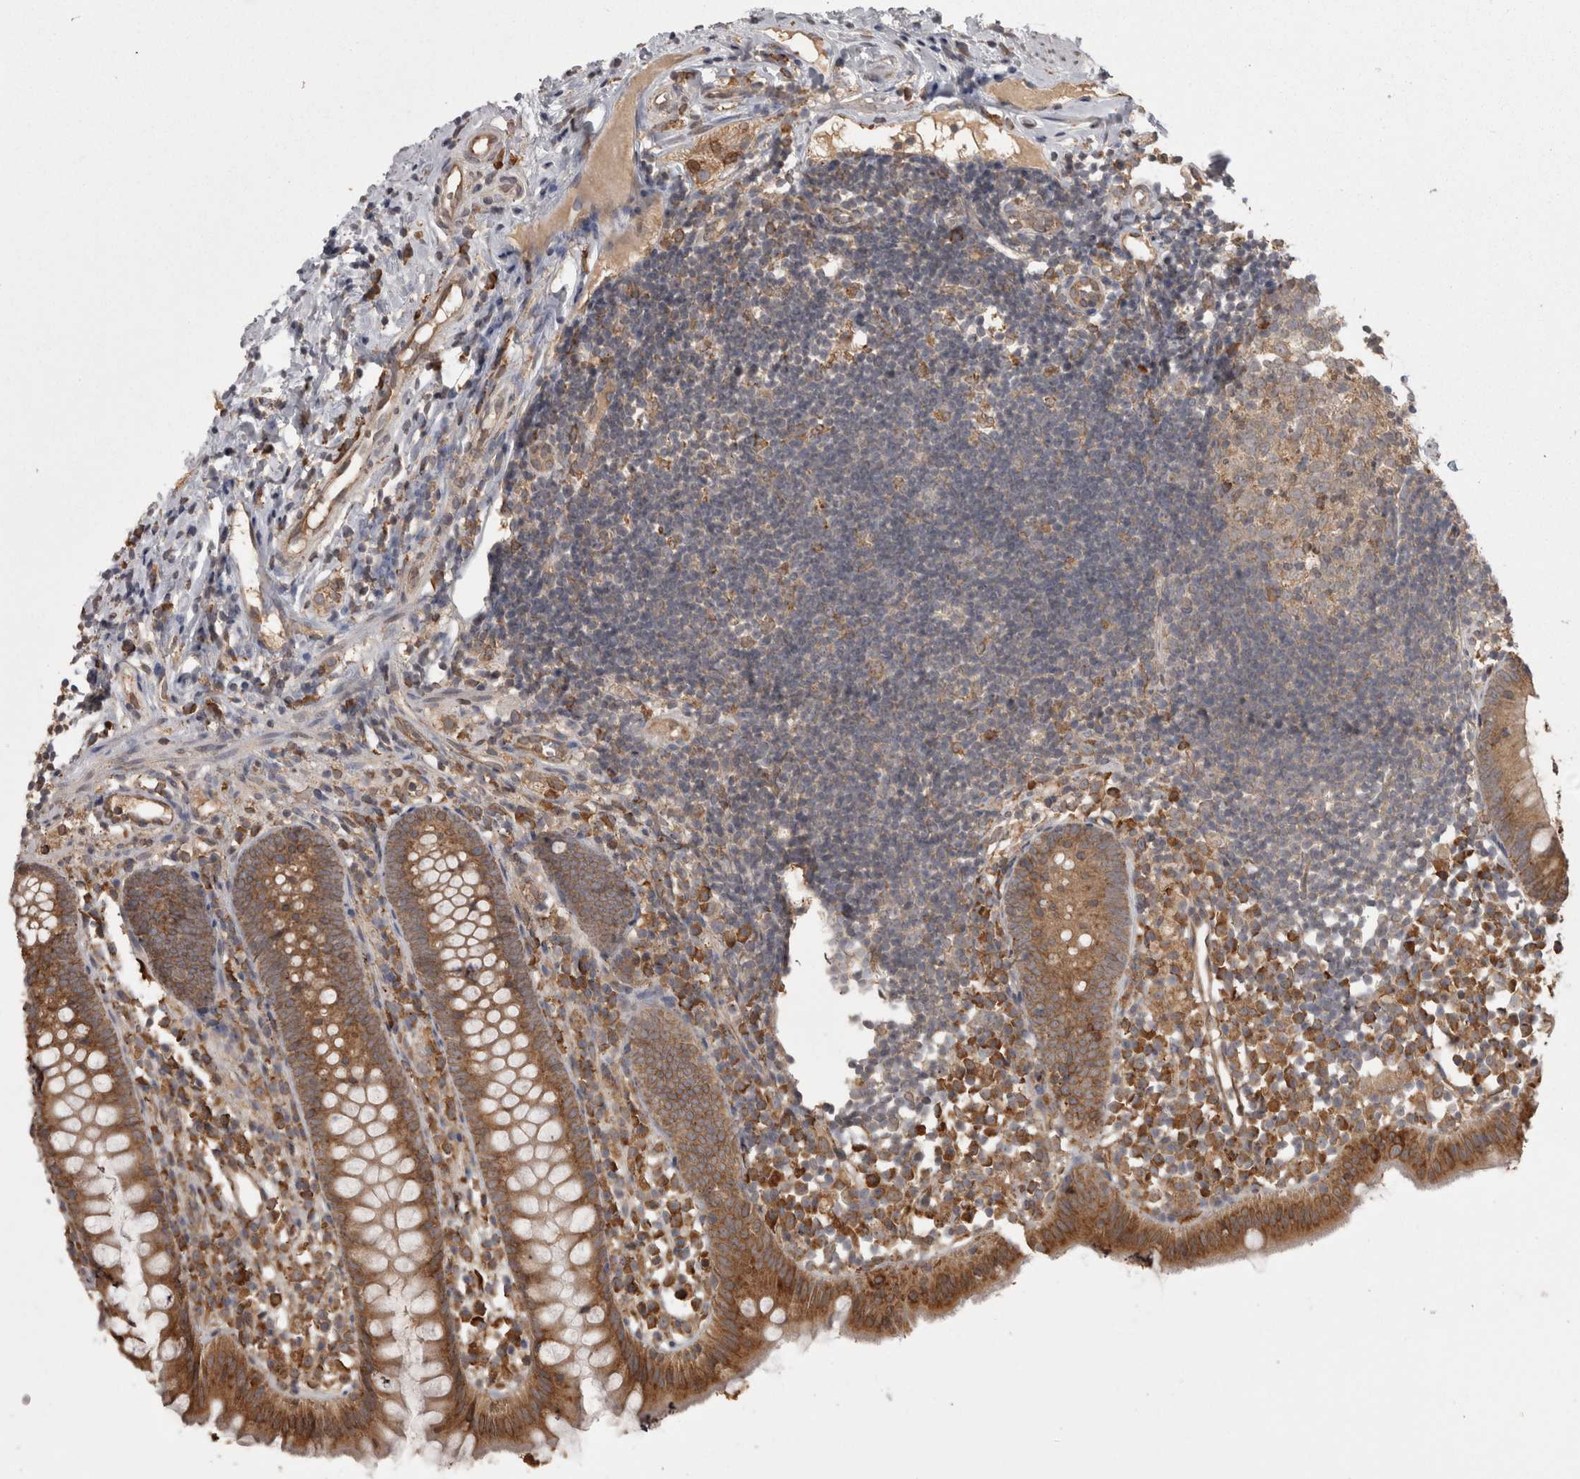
{"staining": {"intensity": "strong", "quantity": ">75%", "location": "cytoplasmic/membranous"}, "tissue": "appendix", "cell_type": "Glandular cells", "image_type": "normal", "snomed": [{"axis": "morphology", "description": "Normal tissue, NOS"}, {"axis": "topography", "description": "Appendix"}], "caption": "Glandular cells display high levels of strong cytoplasmic/membranous expression in approximately >75% of cells in benign human appendix.", "gene": "PON2", "patient": {"sex": "female", "age": 20}}